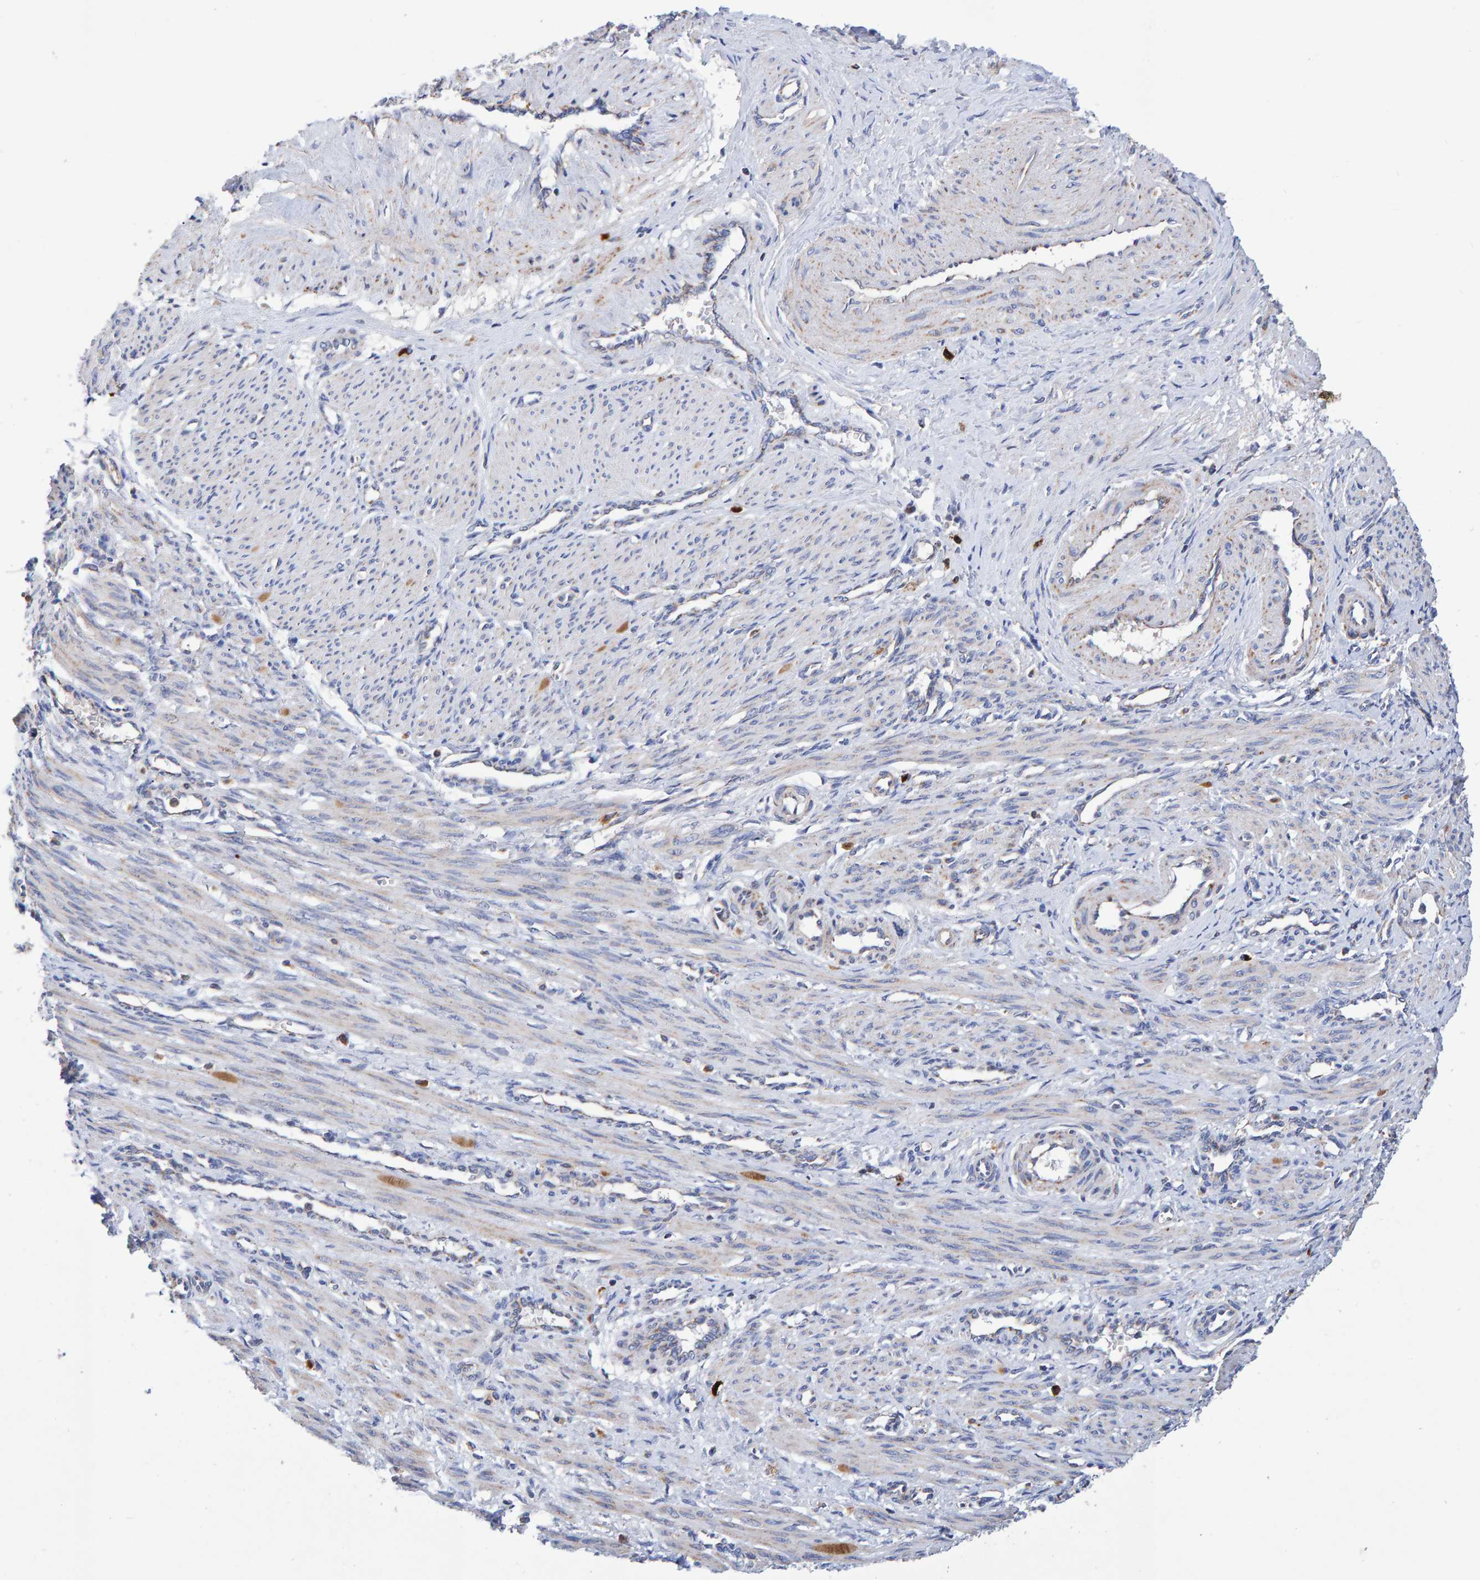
{"staining": {"intensity": "negative", "quantity": "none", "location": "none"}, "tissue": "smooth muscle", "cell_type": "Smooth muscle cells", "image_type": "normal", "snomed": [{"axis": "morphology", "description": "Normal tissue, NOS"}, {"axis": "topography", "description": "Endometrium"}], "caption": "A high-resolution micrograph shows immunohistochemistry staining of normal smooth muscle, which exhibits no significant expression in smooth muscle cells.", "gene": "EFR3A", "patient": {"sex": "female", "age": 33}}